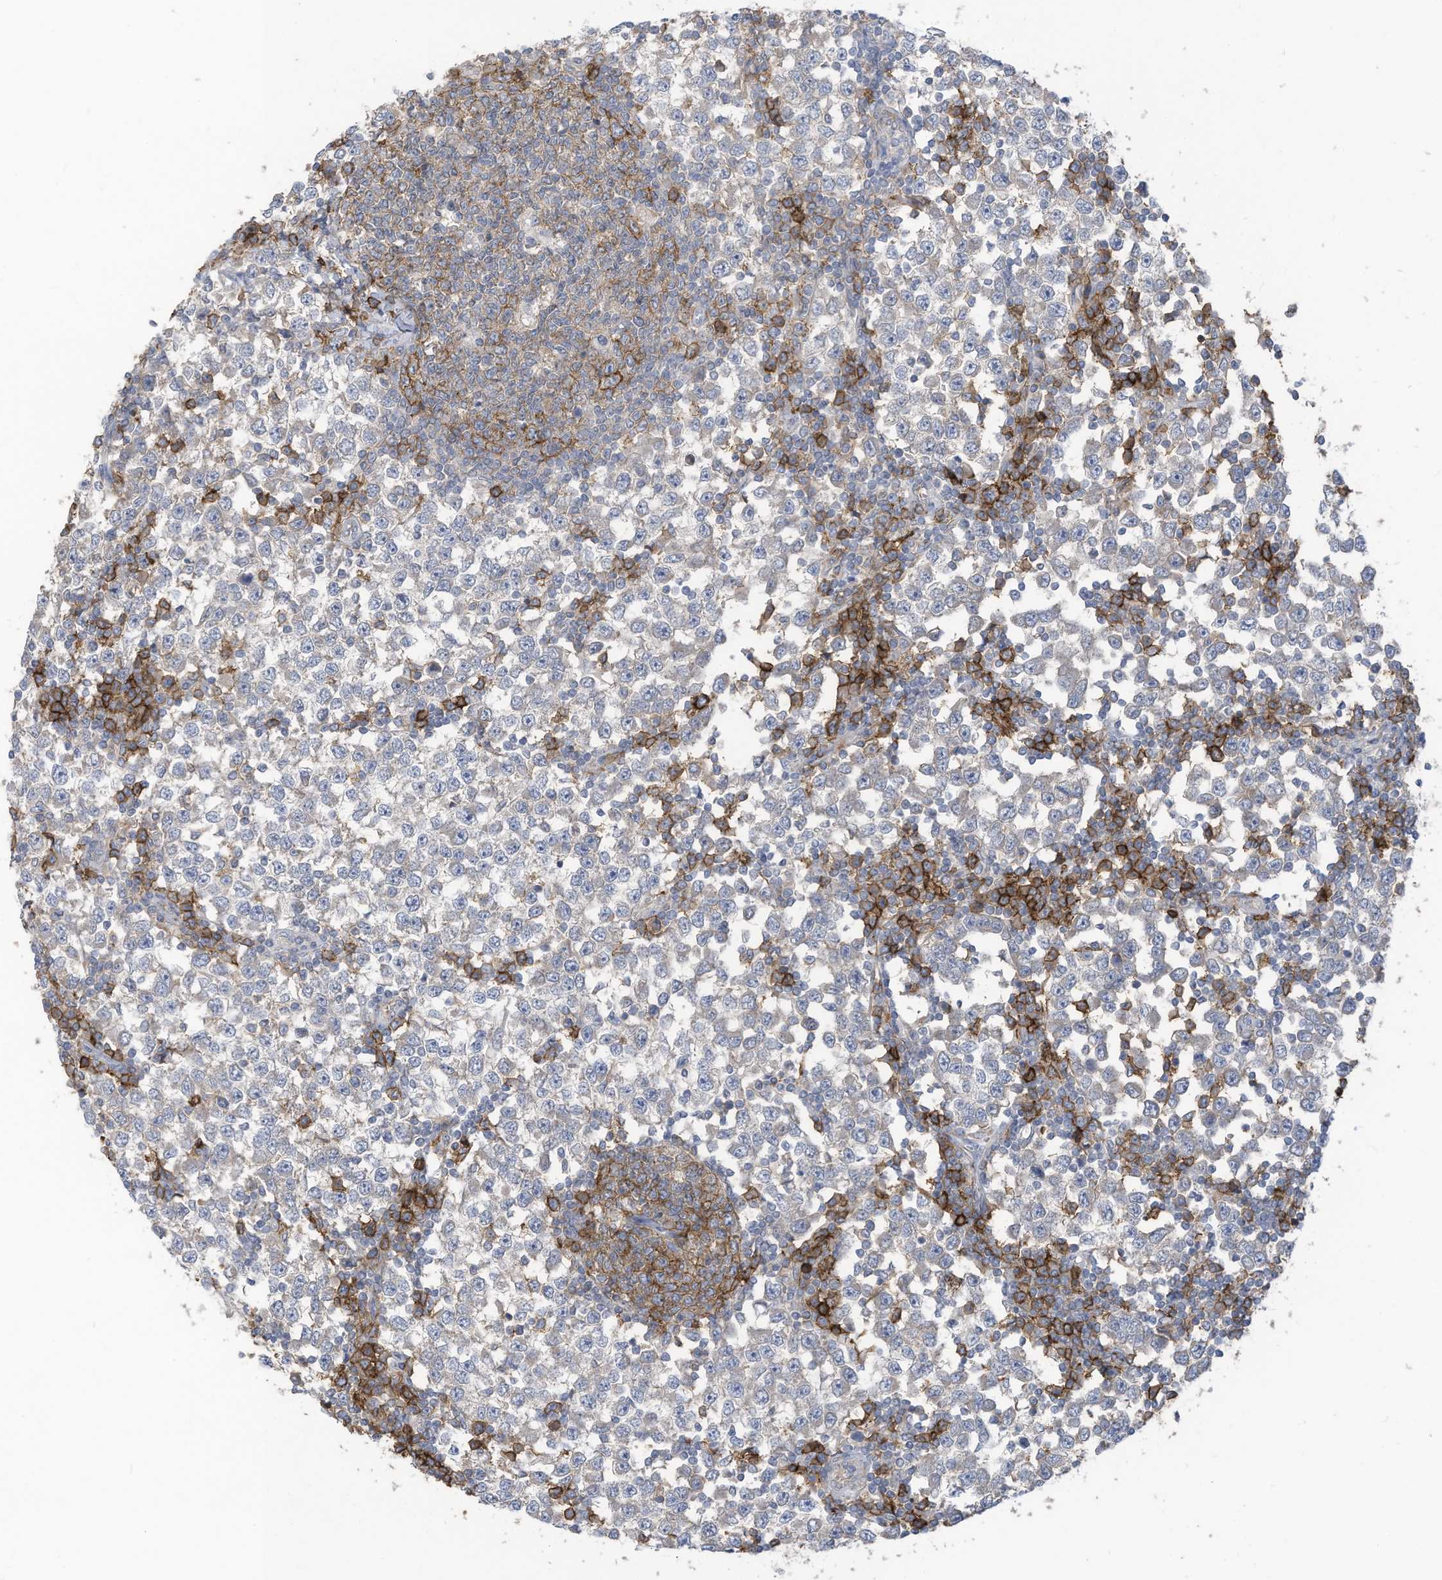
{"staining": {"intensity": "negative", "quantity": "none", "location": "none"}, "tissue": "testis cancer", "cell_type": "Tumor cells", "image_type": "cancer", "snomed": [{"axis": "morphology", "description": "Seminoma, NOS"}, {"axis": "topography", "description": "Testis"}], "caption": "The histopathology image exhibits no staining of tumor cells in seminoma (testis).", "gene": "SLC1A5", "patient": {"sex": "male", "age": 65}}